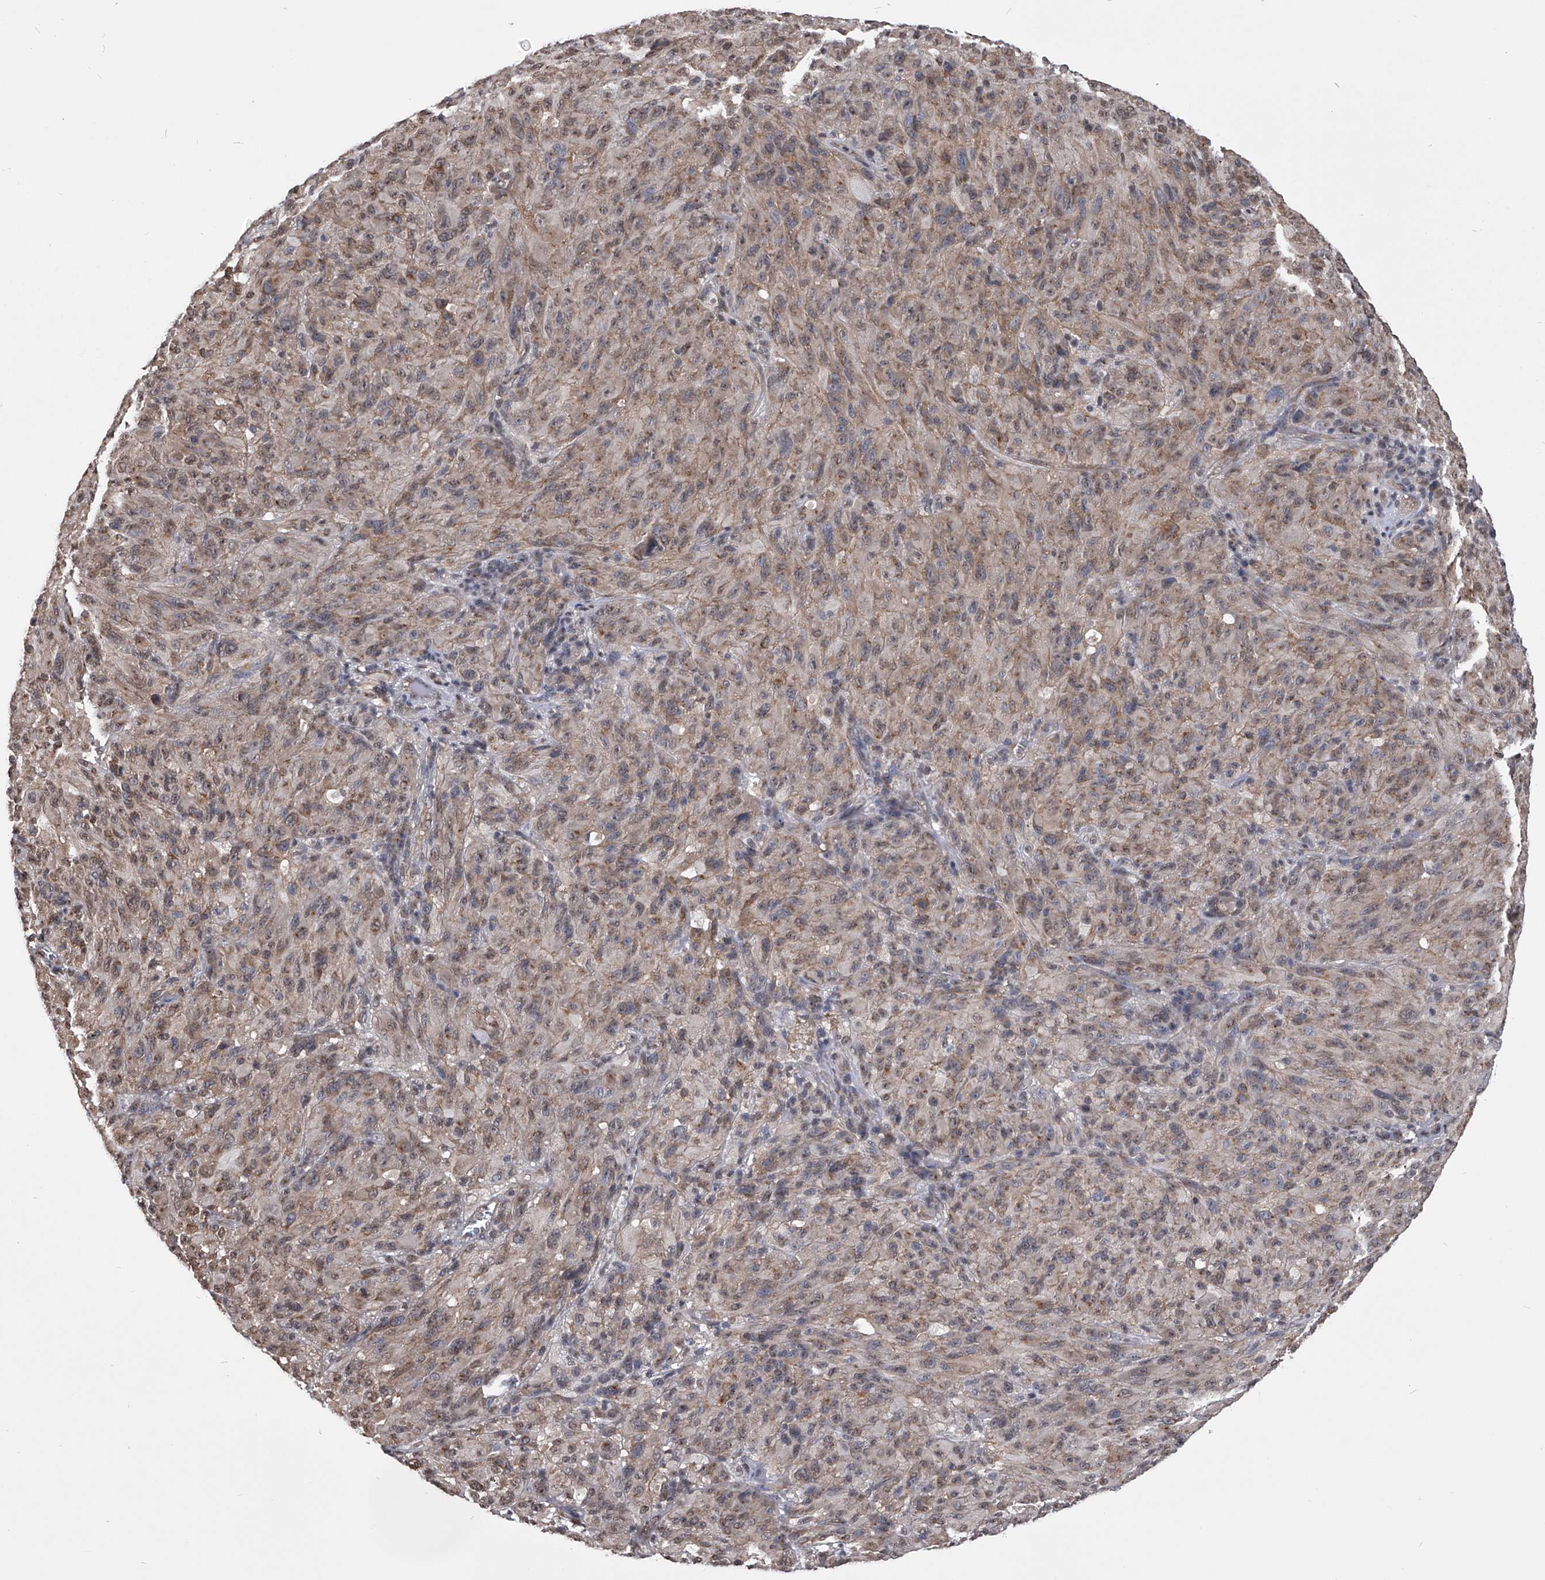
{"staining": {"intensity": "weak", "quantity": "25%-75%", "location": "cytoplasmic/membranous,nuclear"}, "tissue": "melanoma", "cell_type": "Tumor cells", "image_type": "cancer", "snomed": [{"axis": "morphology", "description": "Malignant melanoma, NOS"}, {"axis": "topography", "description": "Skin of head"}], "caption": "Brown immunohistochemical staining in human melanoma shows weak cytoplasmic/membranous and nuclear positivity in approximately 25%-75% of tumor cells. The staining was performed using DAB (3,3'-diaminobenzidine) to visualize the protein expression in brown, while the nuclei were stained in blue with hematoxylin (Magnification: 20x).", "gene": "ZNF76", "patient": {"sex": "male", "age": 96}}